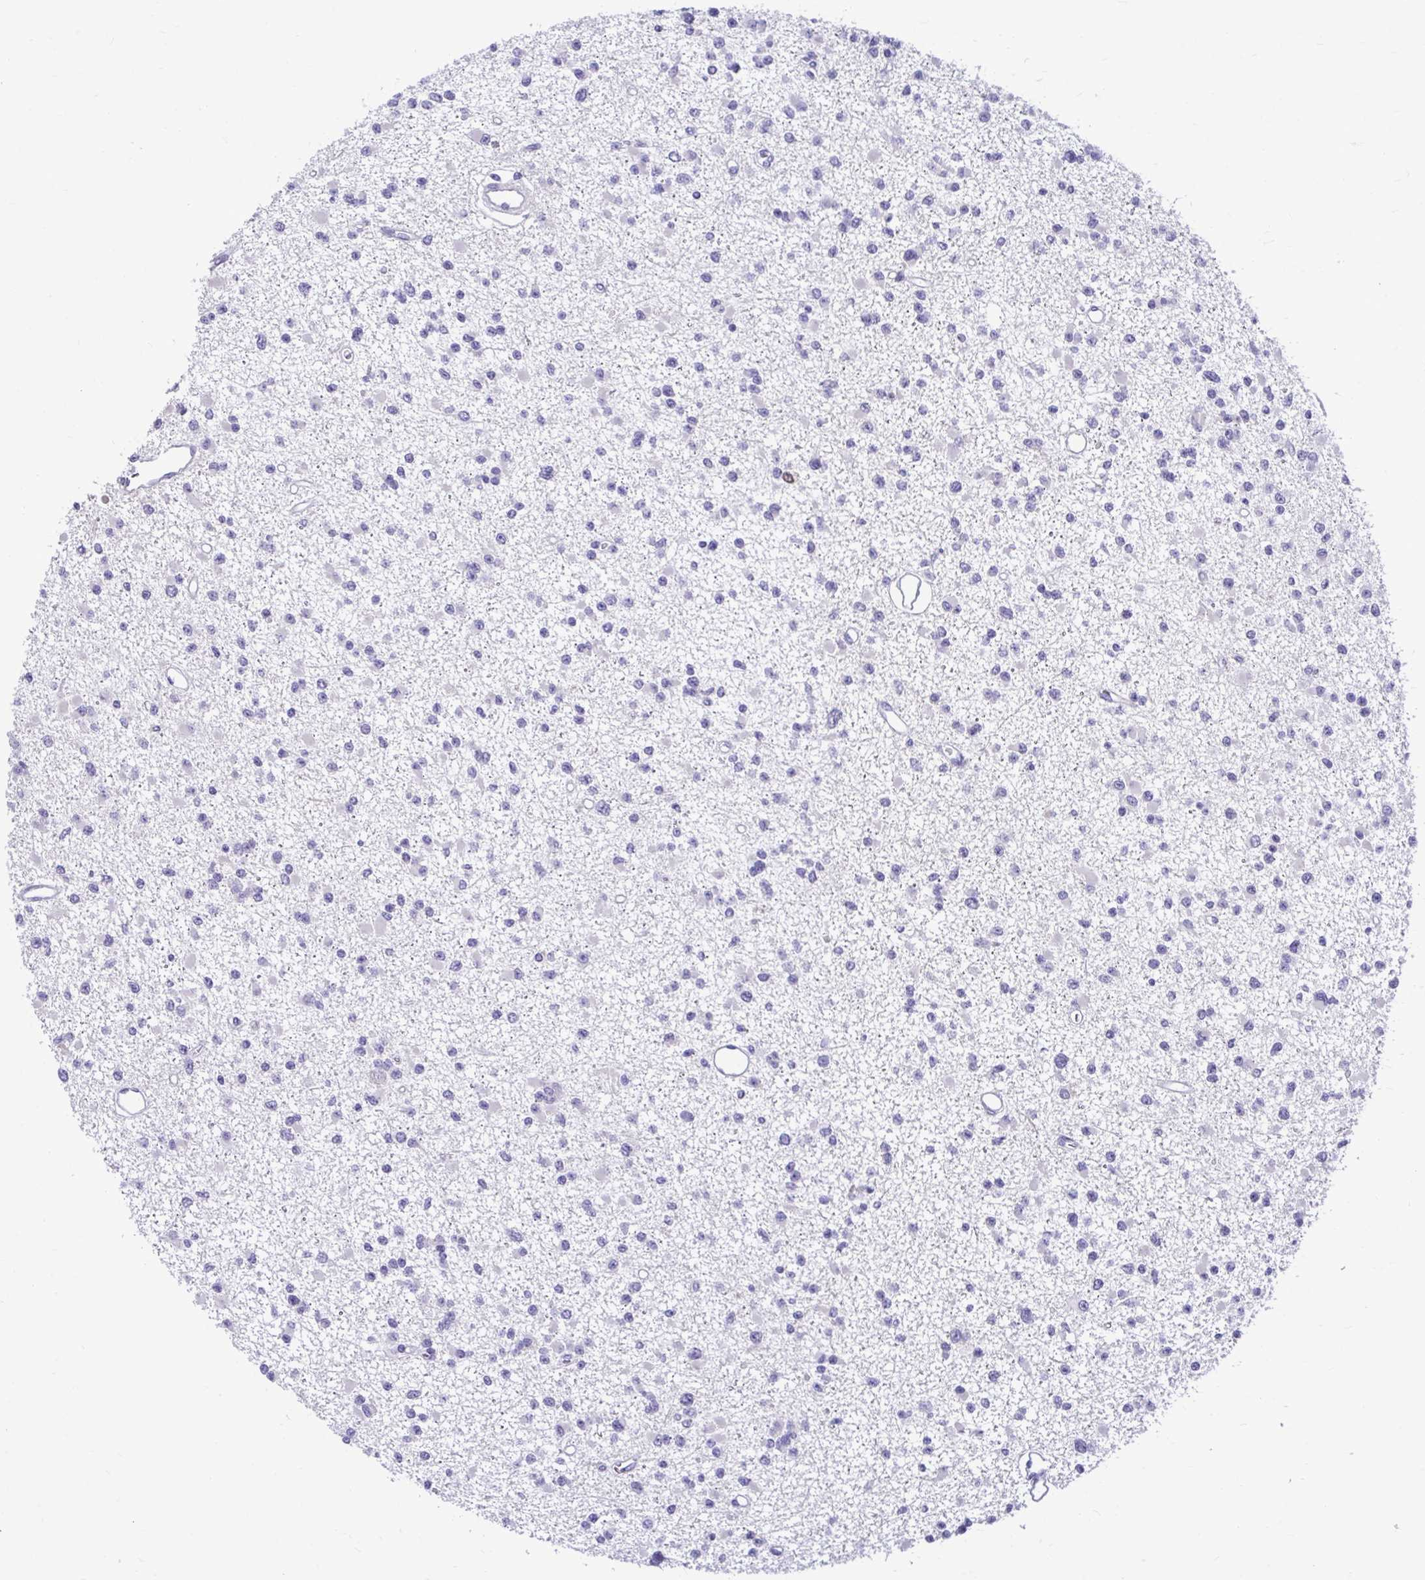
{"staining": {"intensity": "negative", "quantity": "none", "location": "none"}, "tissue": "glioma", "cell_type": "Tumor cells", "image_type": "cancer", "snomed": [{"axis": "morphology", "description": "Glioma, malignant, Low grade"}, {"axis": "topography", "description": "Brain"}], "caption": "Tumor cells are negative for protein expression in human malignant glioma (low-grade). (Stains: DAB (3,3'-diaminobenzidine) IHC with hematoxylin counter stain, Microscopy: brightfield microscopy at high magnification).", "gene": "CDC20", "patient": {"sex": "female", "age": 22}}